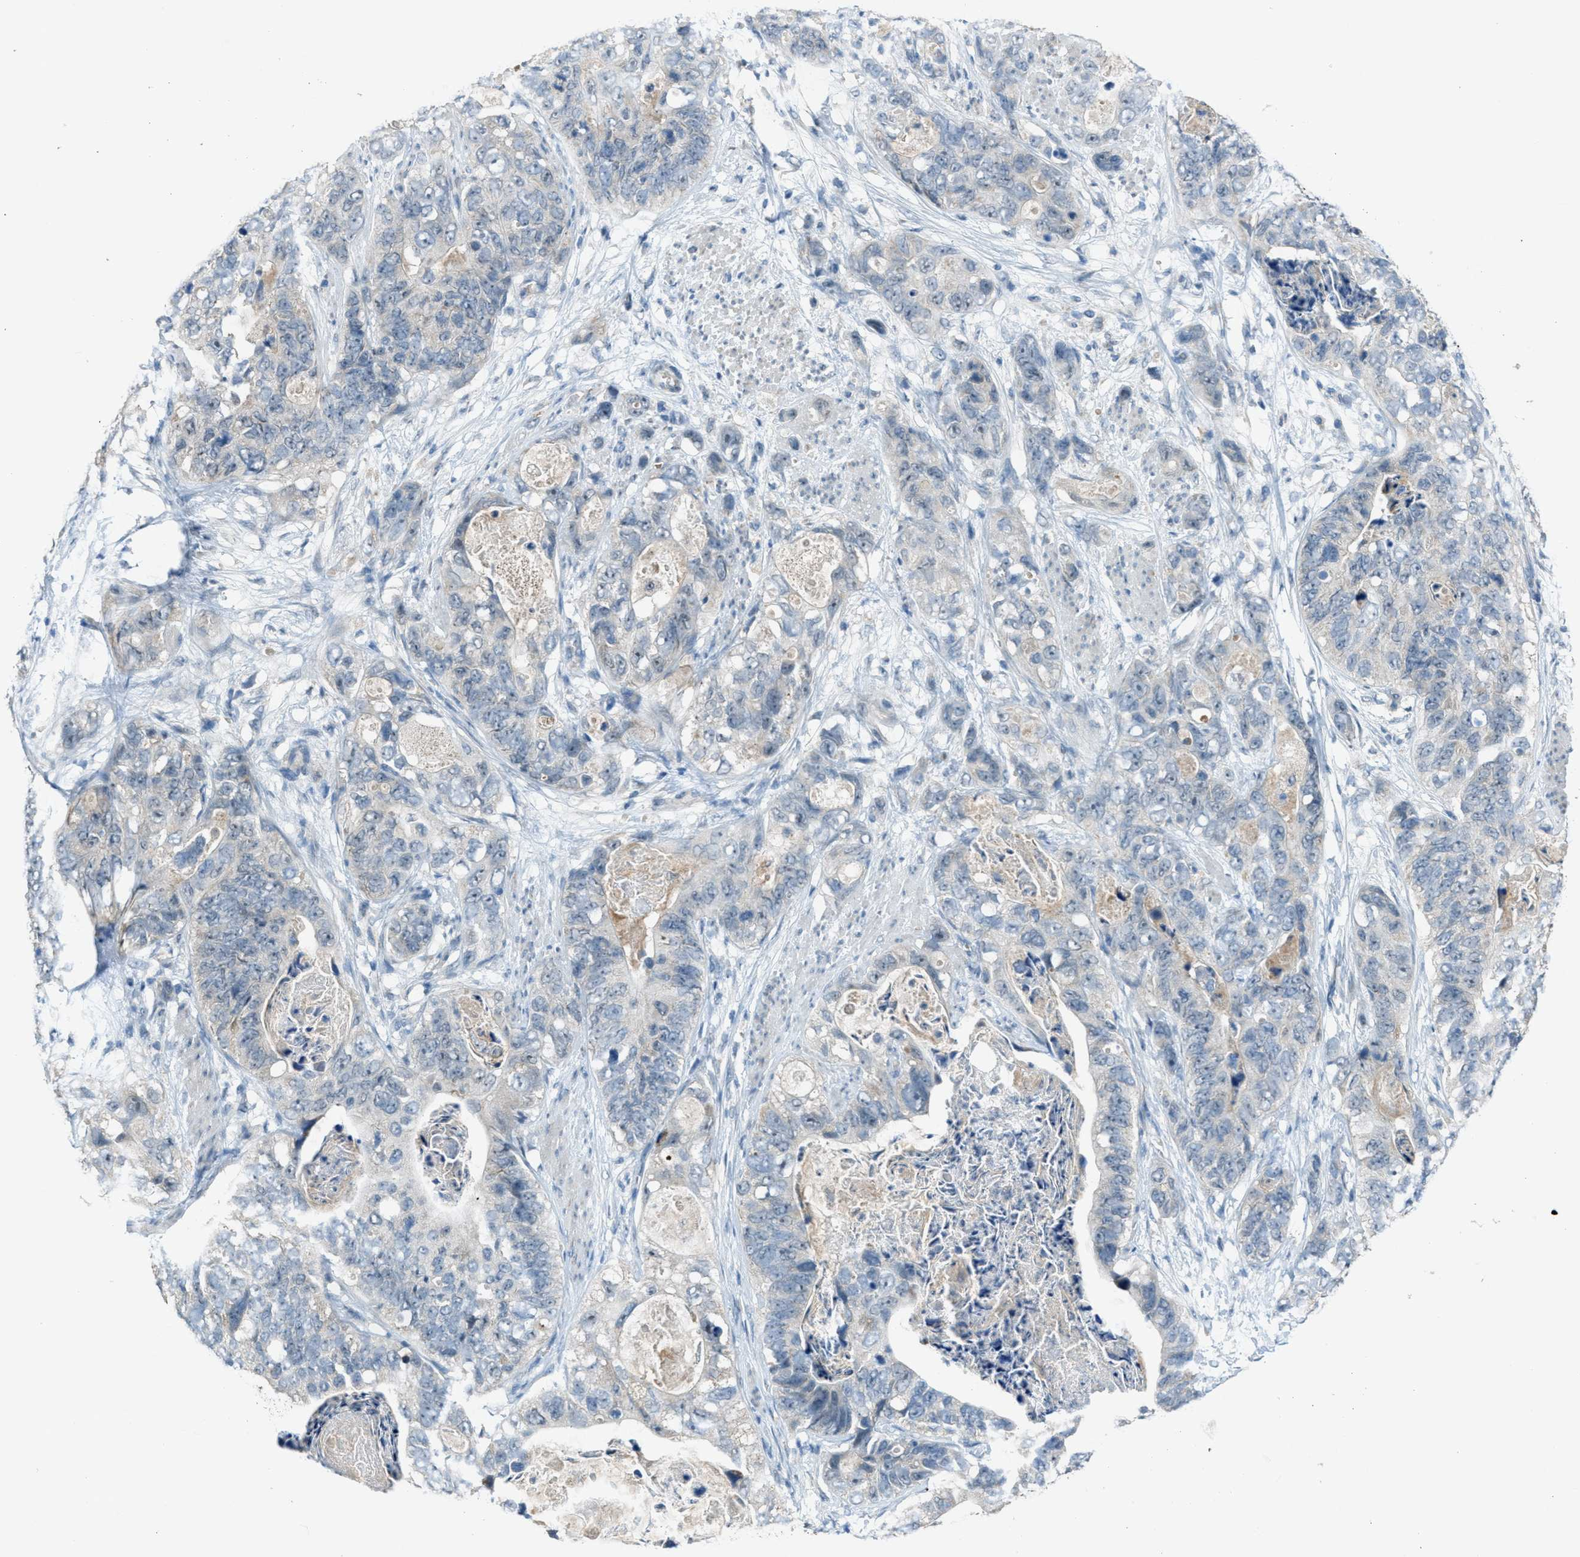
{"staining": {"intensity": "negative", "quantity": "none", "location": "none"}, "tissue": "stomach cancer", "cell_type": "Tumor cells", "image_type": "cancer", "snomed": [{"axis": "morphology", "description": "Adenocarcinoma, NOS"}, {"axis": "topography", "description": "Stomach"}], "caption": "IHC of human adenocarcinoma (stomach) reveals no expression in tumor cells.", "gene": "CDON", "patient": {"sex": "female", "age": 89}}